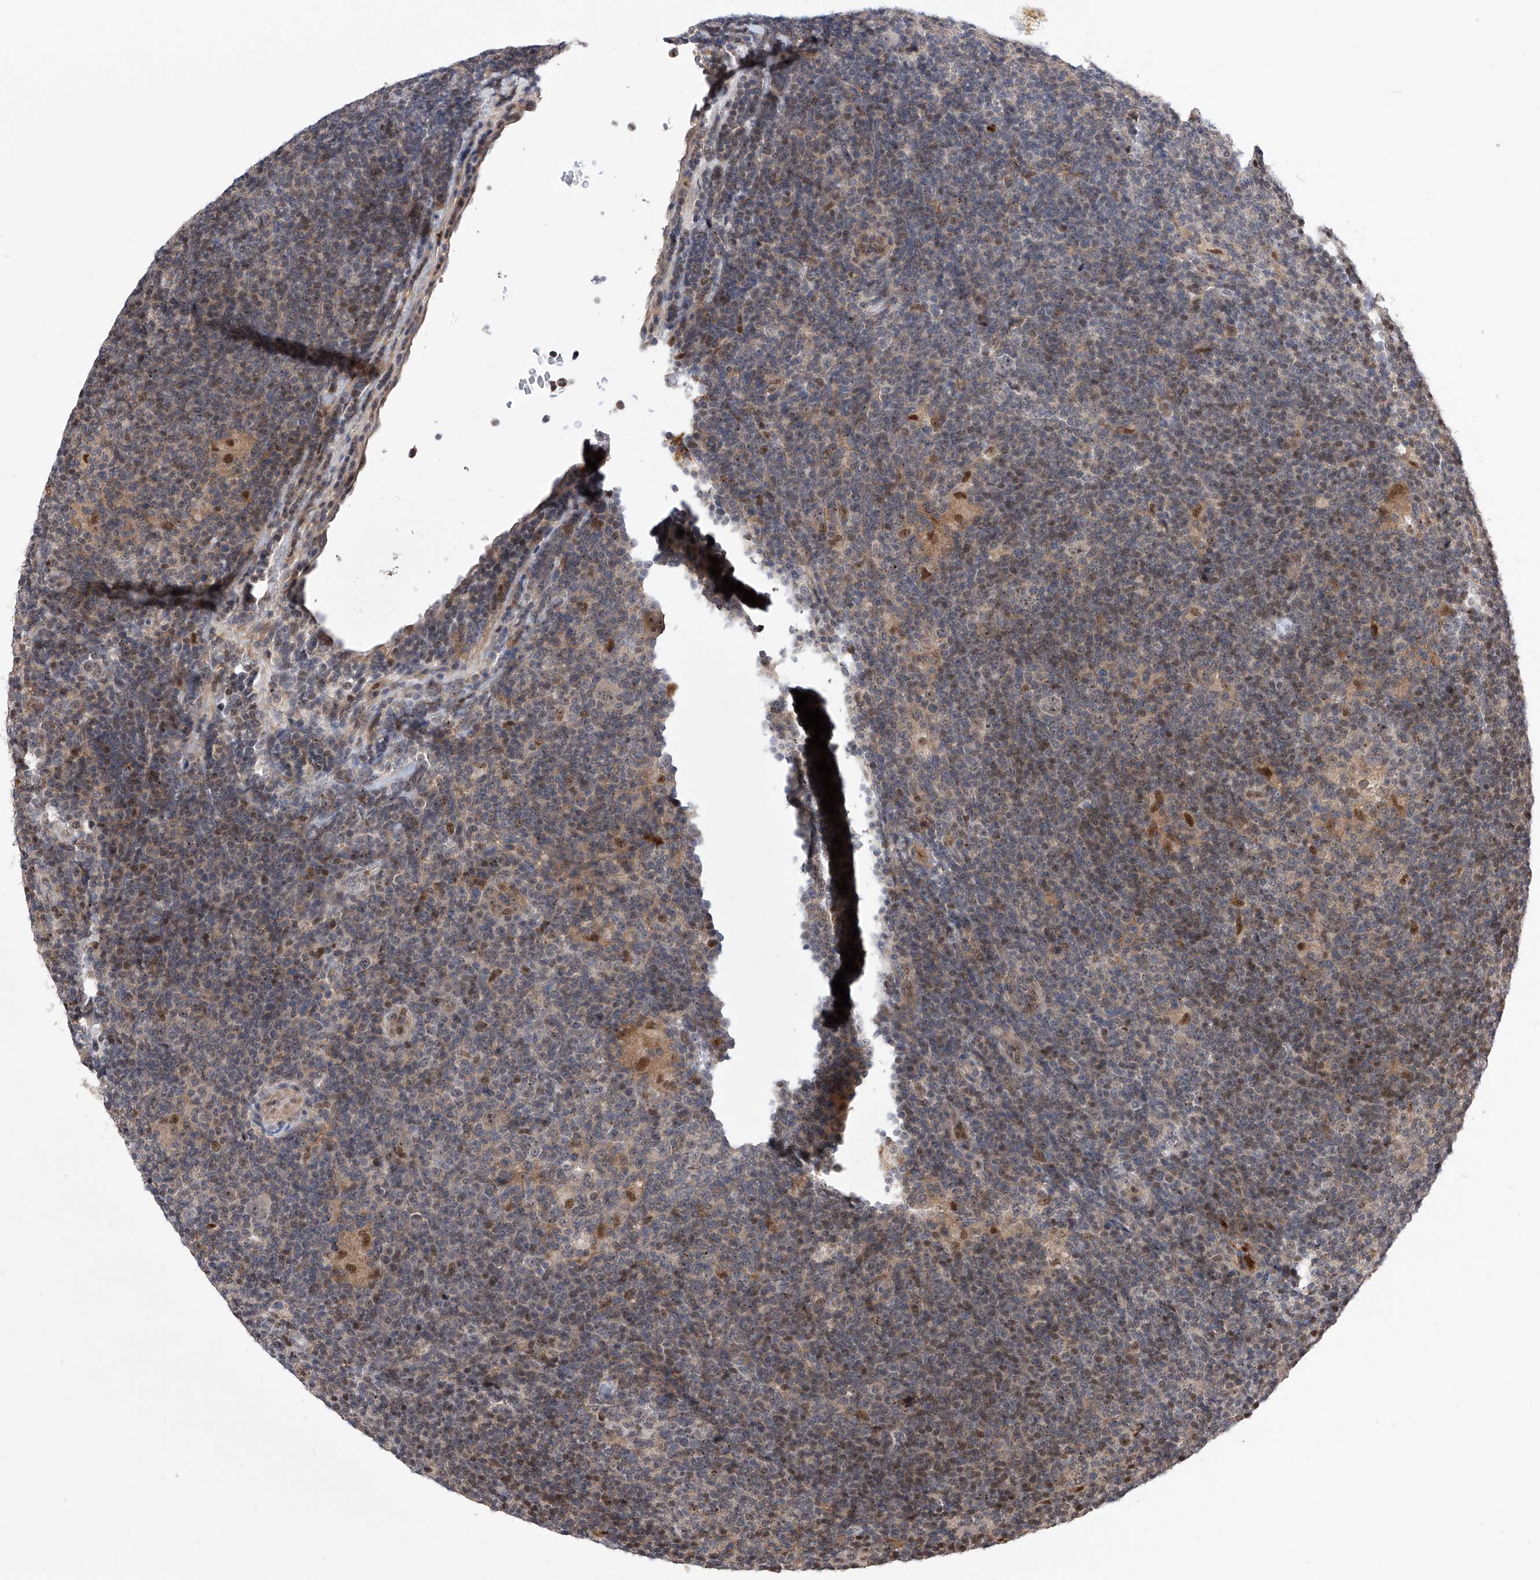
{"staining": {"intensity": "negative", "quantity": "none", "location": "none"}, "tissue": "lymphoma", "cell_type": "Tumor cells", "image_type": "cancer", "snomed": [{"axis": "morphology", "description": "Hodgkin's disease, NOS"}, {"axis": "topography", "description": "Lymph node"}], "caption": "This is a image of immunohistochemistry staining of lymphoma, which shows no staining in tumor cells.", "gene": "LGR4", "patient": {"sex": "female", "age": 57}}